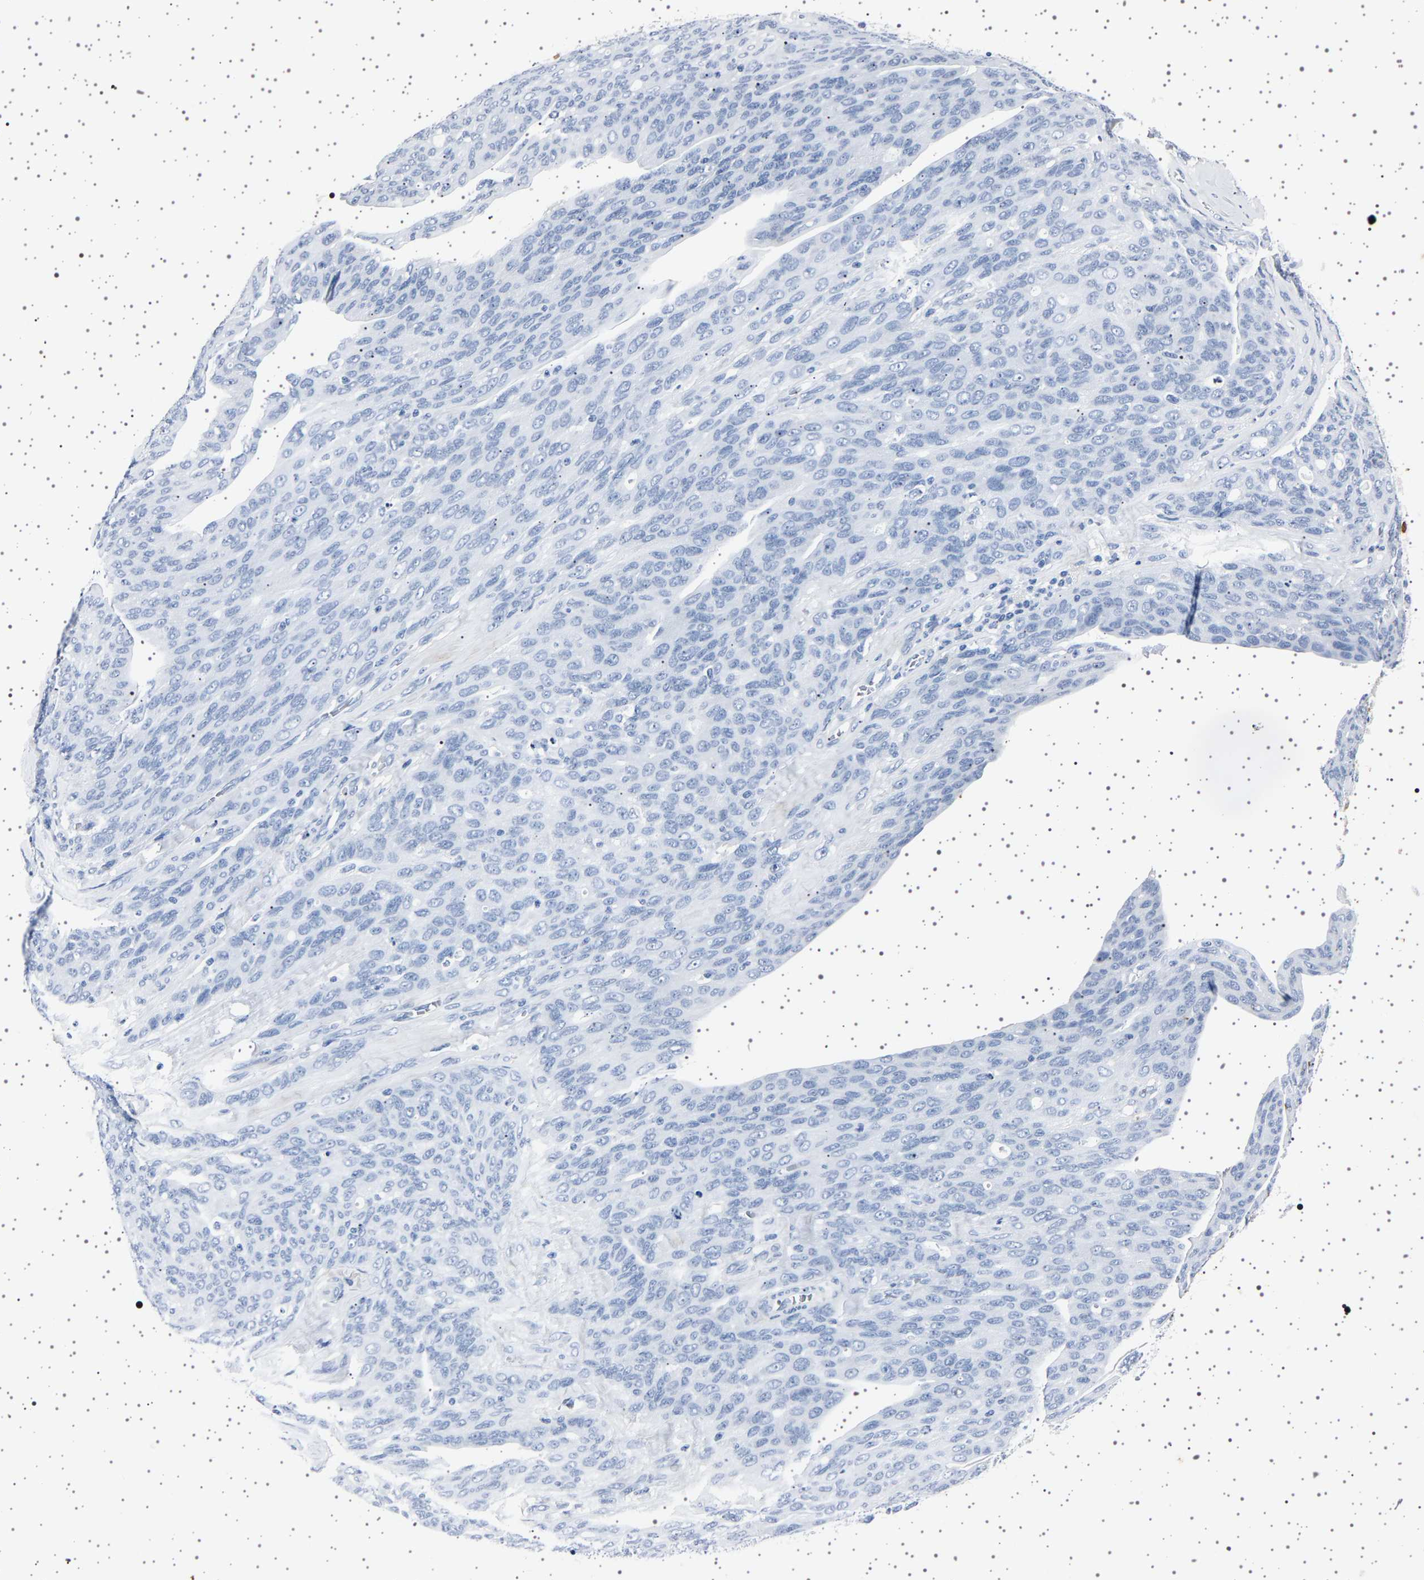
{"staining": {"intensity": "negative", "quantity": "none", "location": "none"}, "tissue": "ovarian cancer", "cell_type": "Tumor cells", "image_type": "cancer", "snomed": [{"axis": "morphology", "description": "Carcinoma, endometroid"}, {"axis": "topography", "description": "Ovary"}], "caption": "IHC histopathology image of human ovarian cancer stained for a protein (brown), which exhibits no staining in tumor cells. (DAB immunohistochemistry (IHC), high magnification).", "gene": "TFF3", "patient": {"sex": "female", "age": 60}}